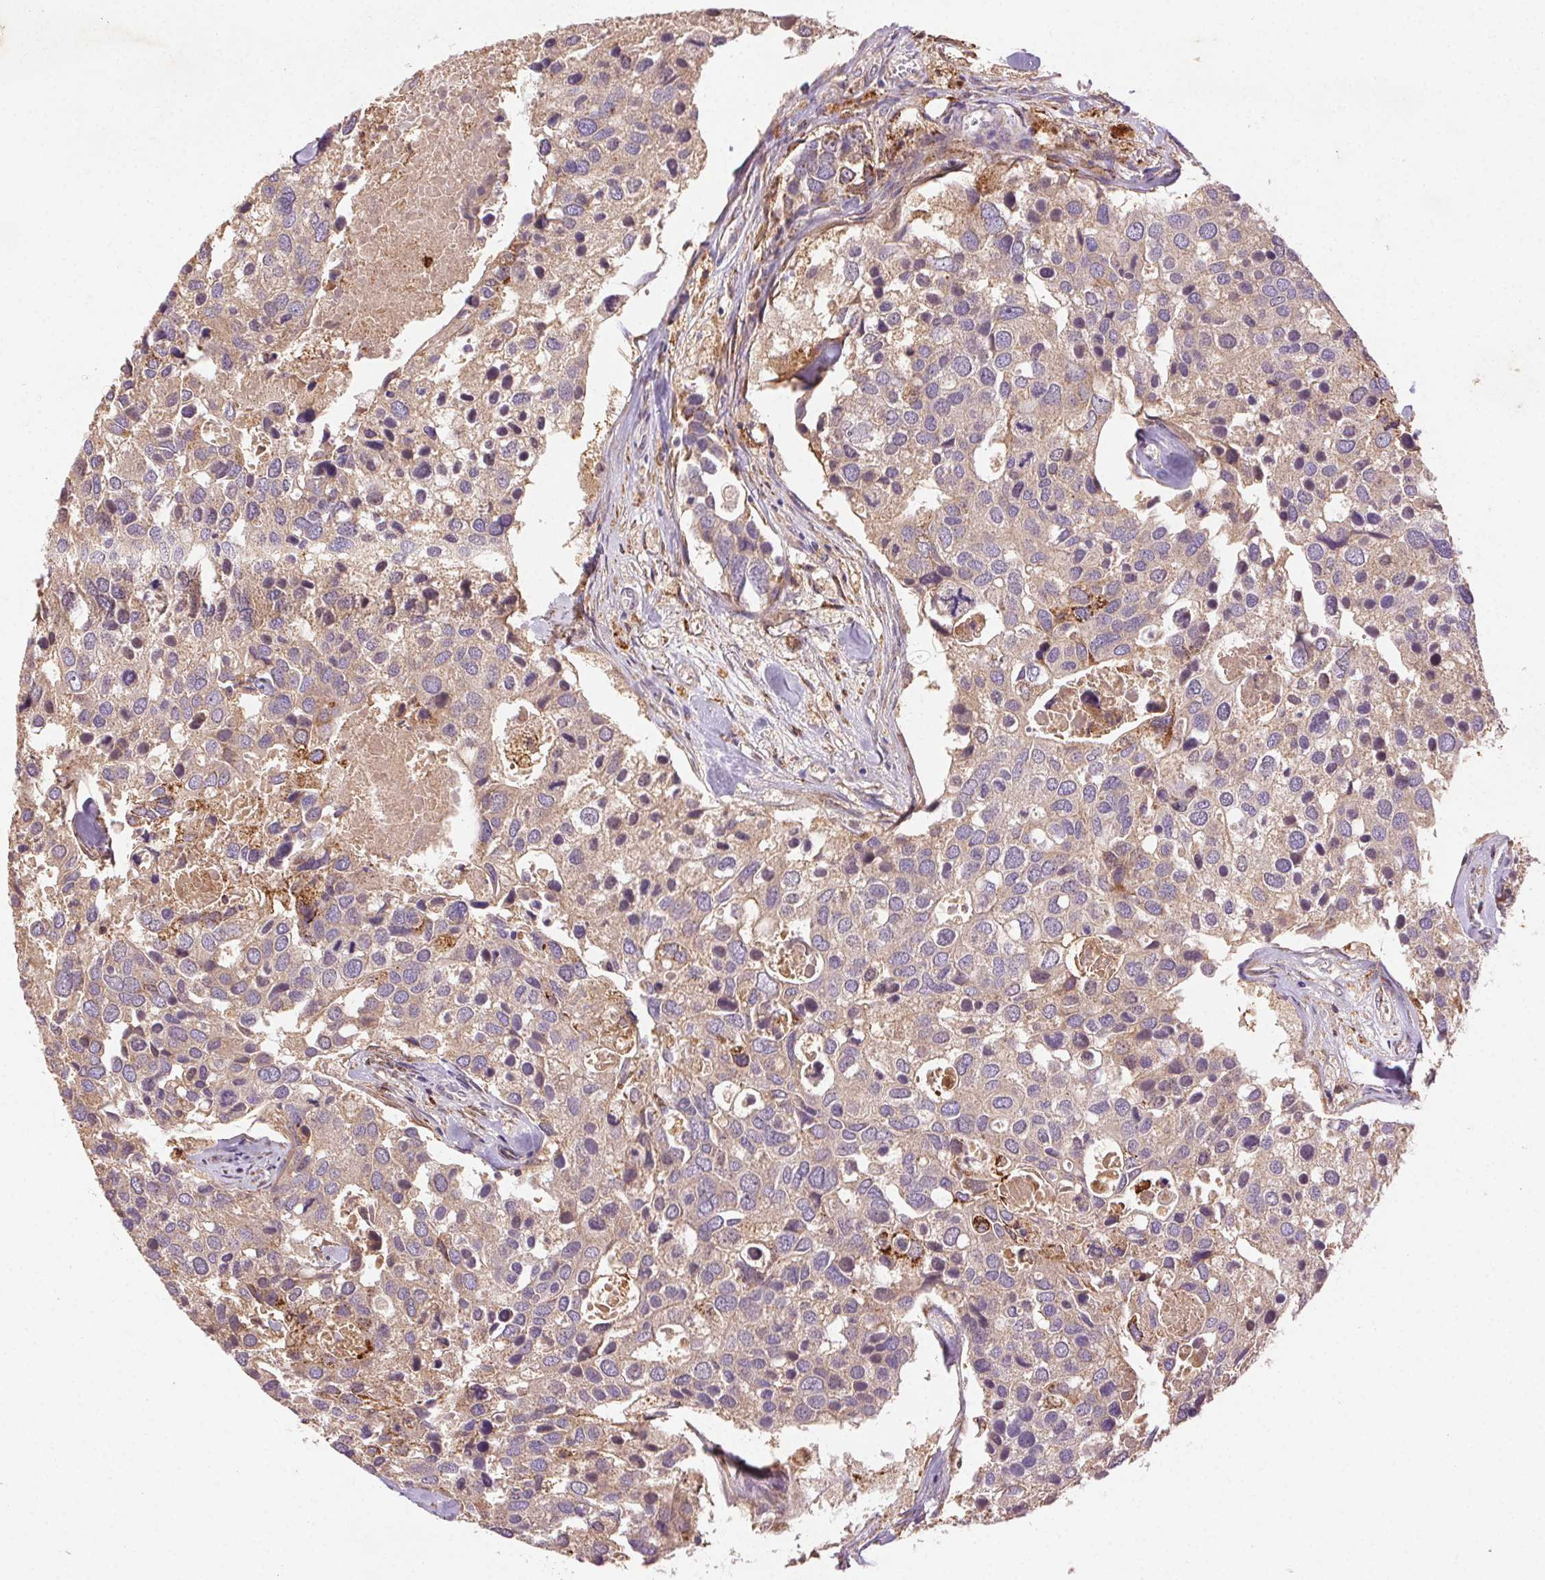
{"staining": {"intensity": "weak", "quantity": ">75%", "location": "cytoplasmic/membranous"}, "tissue": "breast cancer", "cell_type": "Tumor cells", "image_type": "cancer", "snomed": [{"axis": "morphology", "description": "Duct carcinoma"}, {"axis": "topography", "description": "Breast"}], "caption": "Protein analysis of breast cancer (invasive ductal carcinoma) tissue exhibits weak cytoplasmic/membranous expression in about >75% of tumor cells. The staining is performed using DAB brown chromogen to label protein expression. The nuclei are counter-stained blue using hematoxylin.", "gene": "FNBP1L", "patient": {"sex": "female", "age": 83}}